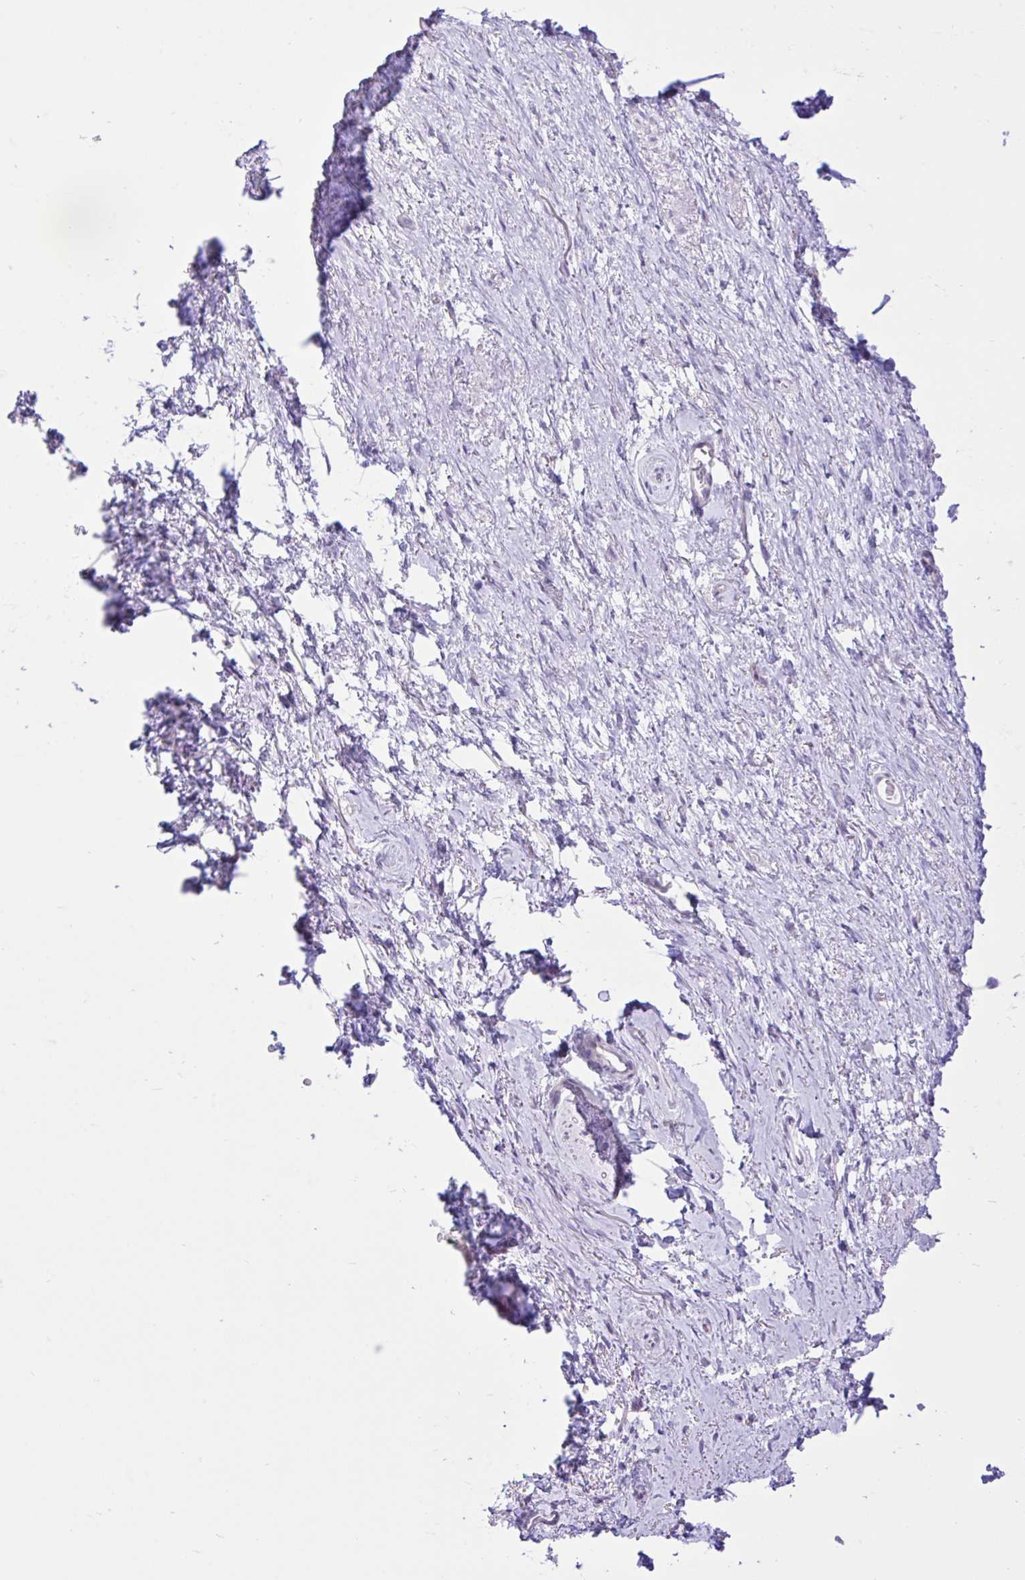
{"staining": {"intensity": "negative", "quantity": "none", "location": "none"}, "tissue": "soft tissue", "cell_type": "Fibroblasts", "image_type": "normal", "snomed": [{"axis": "morphology", "description": "Normal tissue, NOS"}, {"axis": "topography", "description": "Vulva"}, {"axis": "topography", "description": "Peripheral nerve tissue"}], "caption": "This is an IHC image of benign human soft tissue. There is no staining in fibroblasts.", "gene": "ZNF101", "patient": {"sex": "female", "age": 66}}